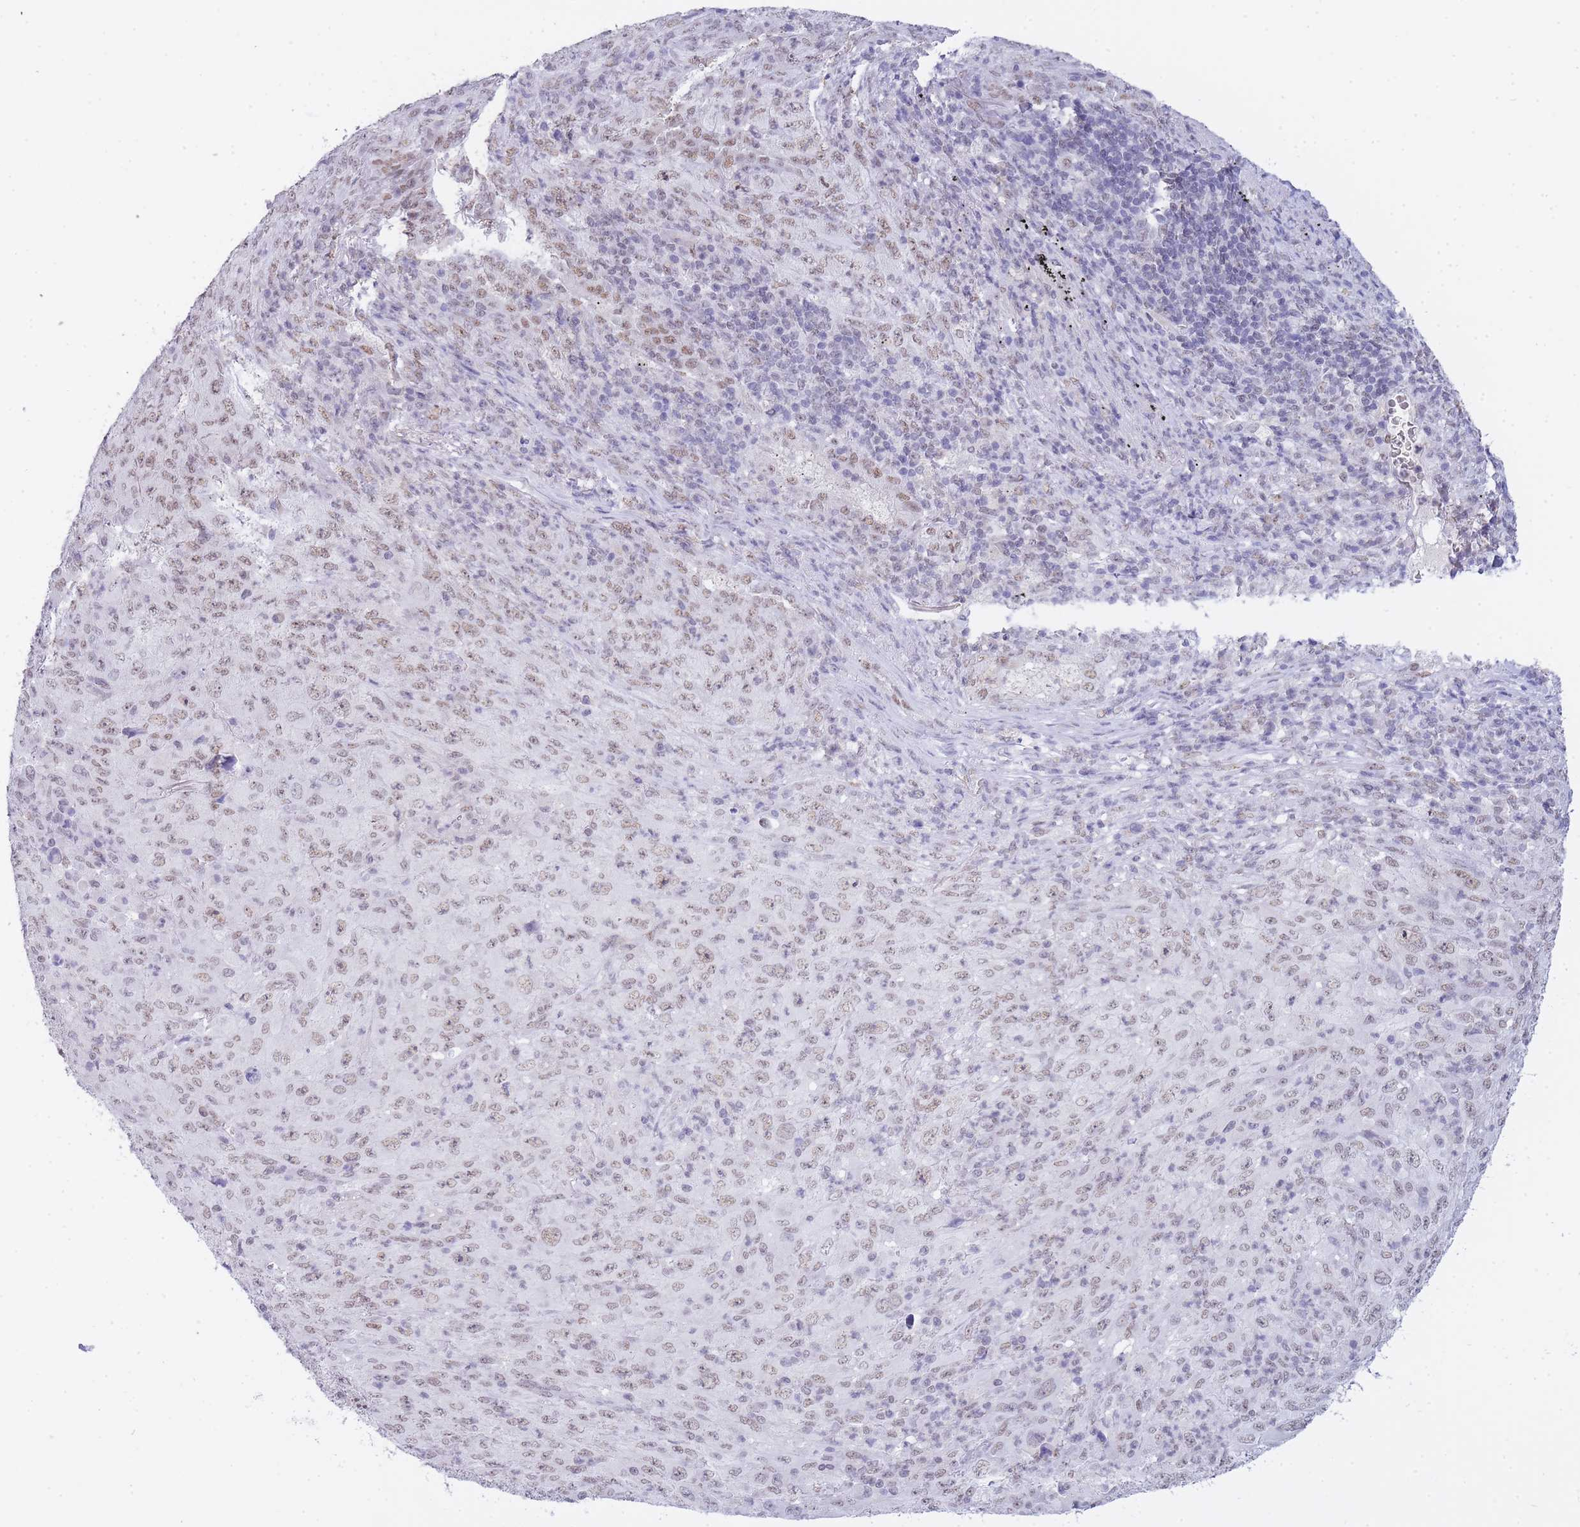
{"staining": {"intensity": "weak", "quantity": ">75%", "location": "nuclear"}, "tissue": "melanoma", "cell_type": "Tumor cells", "image_type": "cancer", "snomed": [{"axis": "morphology", "description": "Malignant melanoma, Metastatic site"}, {"axis": "topography", "description": "Skin"}], "caption": "Protein analysis of melanoma tissue reveals weak nuclear positivity in about >75% of tumor cells.", "gene": "FRAT2", "patient": {"sex": "female", "age": 56}}